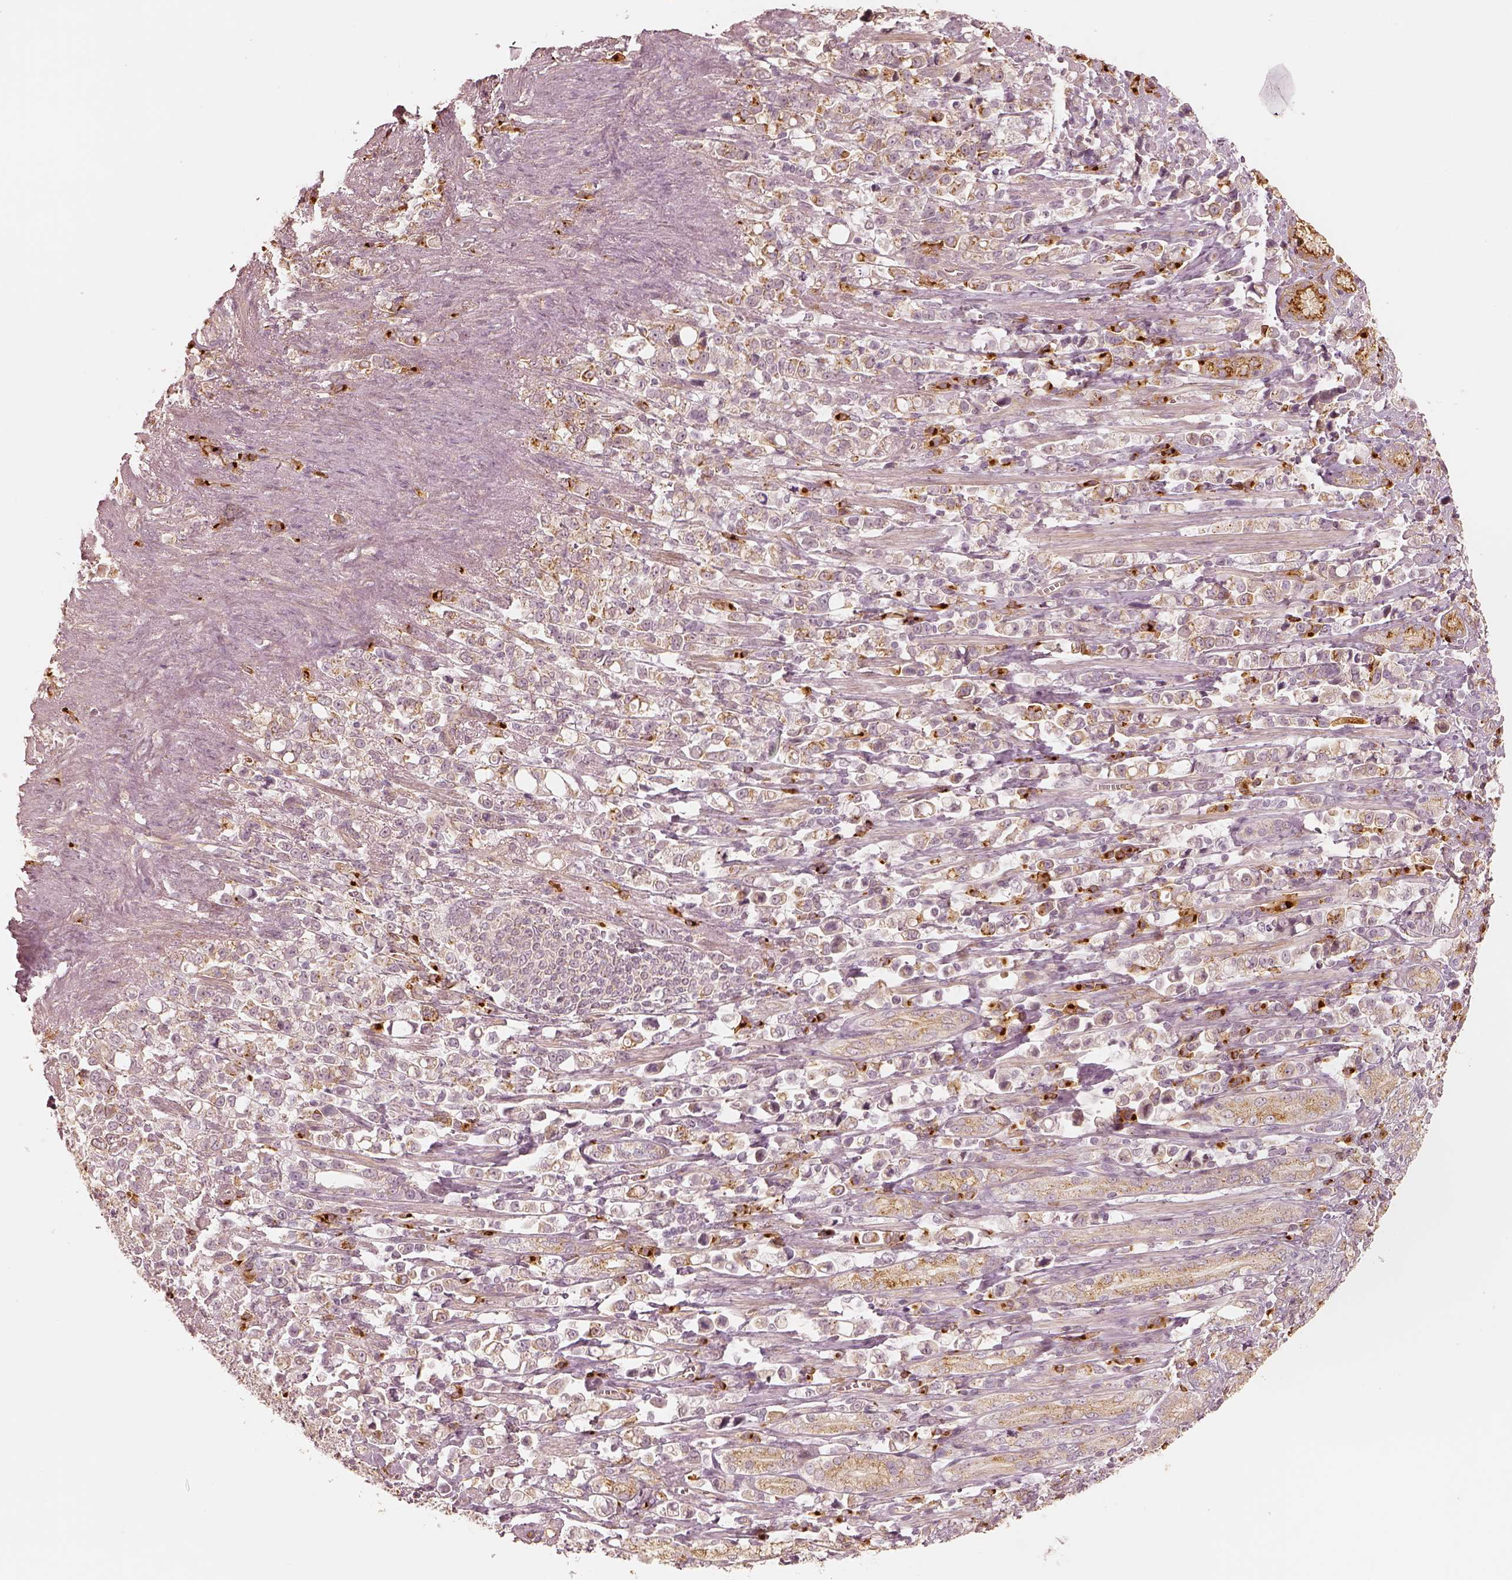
{"staining": {"intensity": "moderate", "quantity": "<25%", "location": "cytoplasmic/membranous"}, "tissue": "stomach cancer", "cell_type": "Tumor cells", "image_type": "cancer", "snomed": [{"axis": "morphology", "description": "Adenocarcinoma, NOS"}, {"axis": "topography", "description": "Stomach"}], "caption": "Immunohistochemical staining of human stomach adenocarcinoma shows moderate cytoplasmic/membranous protein expression in about <25% of tumor cells.", "gene": "GORASP2", "patient": {"sex": "male", "age": 63}}